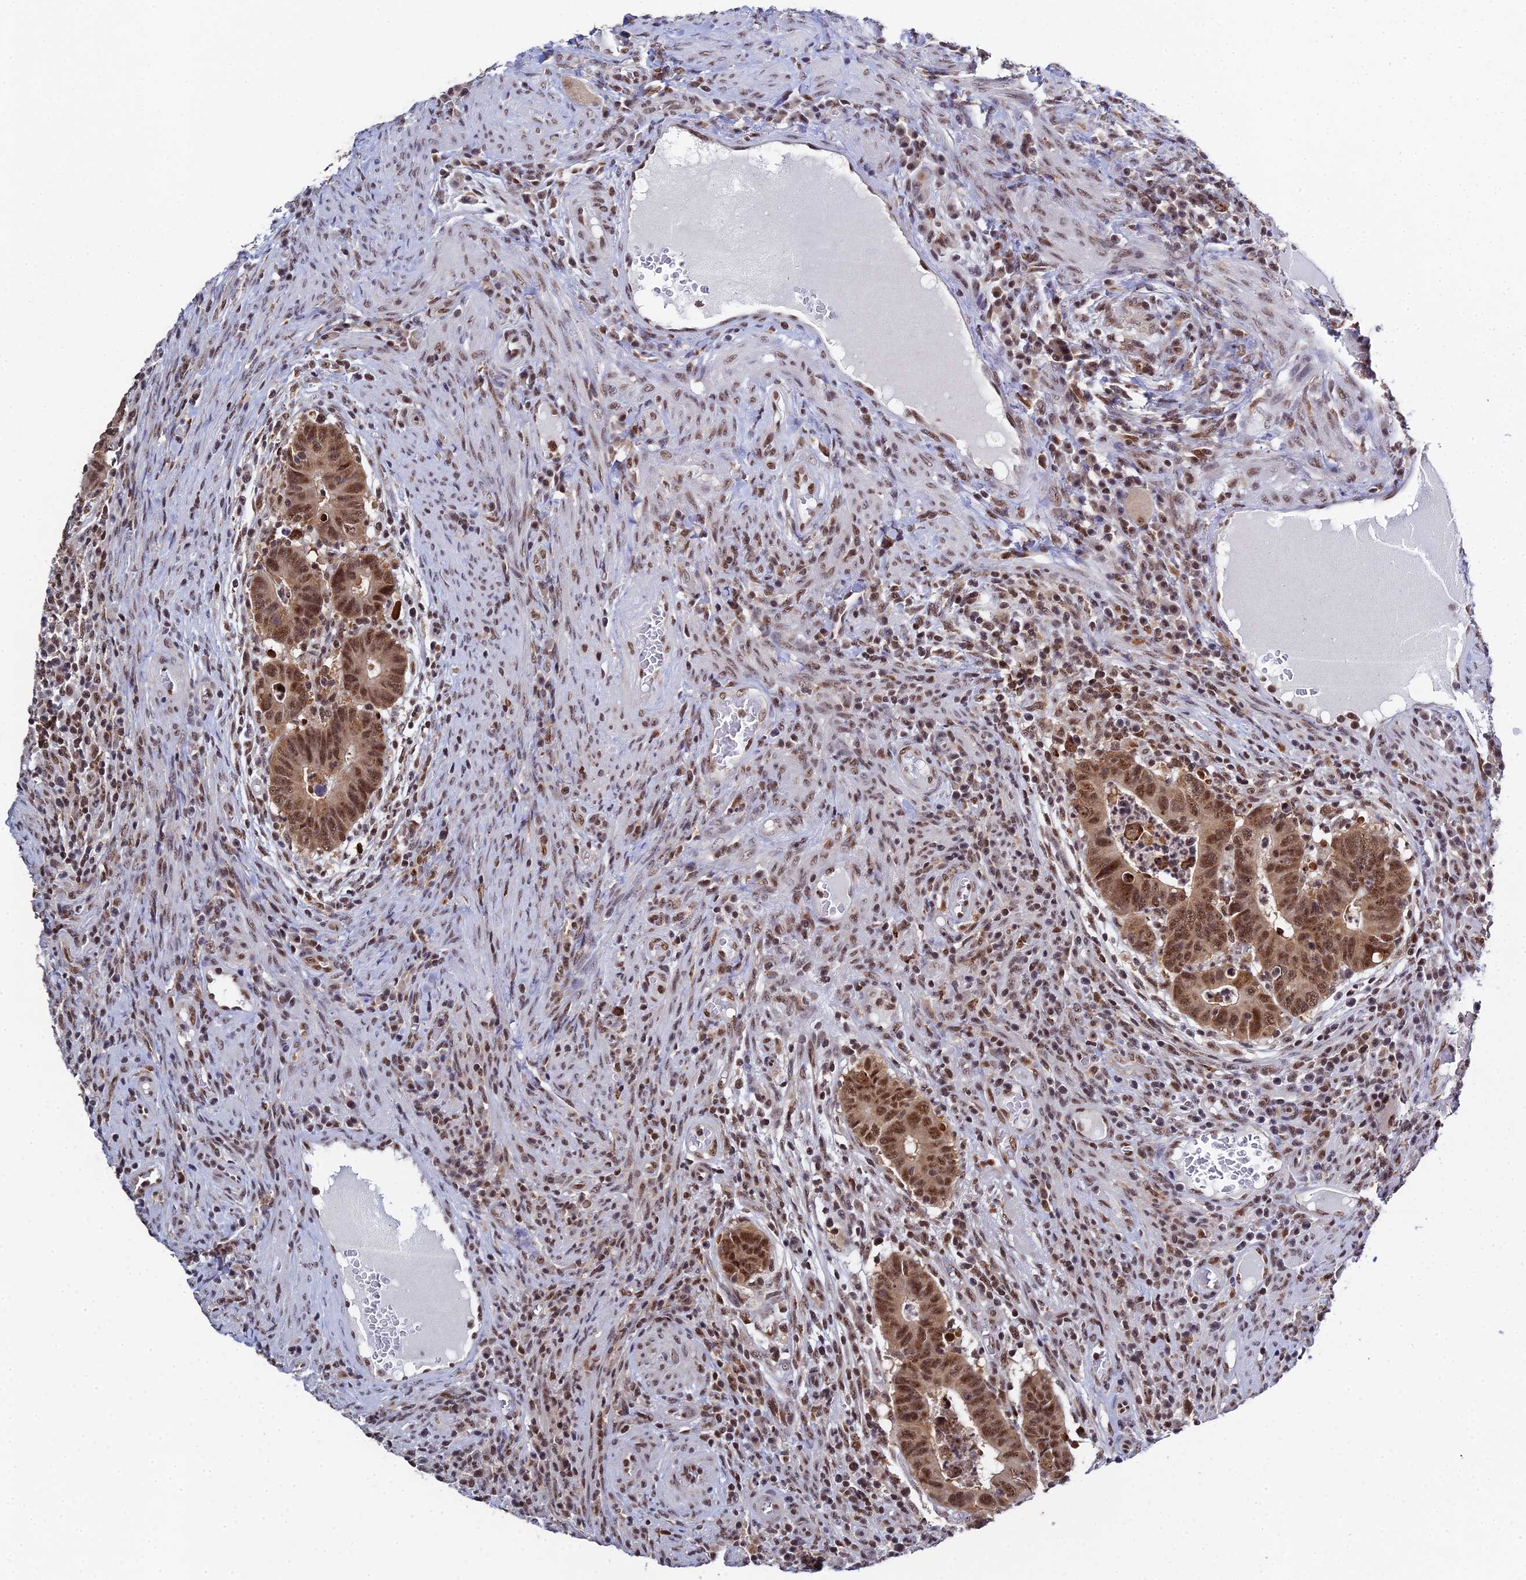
{"staining": {"intensity": "moderate", "quantity": ">75%", "location": "nuclear"}, "tissue": "colorectal cancer", "cell_type": "Tumor cells", "image_type": "cancer", "snomed": [{"axis": "morphology", "description": "Normal tissue, NOS"}, {"axis": "morphology", "description": "Adenocarcinoma, NOS"}, {"axis": "topography", "description": "Rectum"}], "caption": "Adenocarcinoma (colorectal) stained with a protein marker exhibits moderate staining in tumor cells.", "gene": "MAGOHB", "patient": {"sex": "female", "age": 65}}